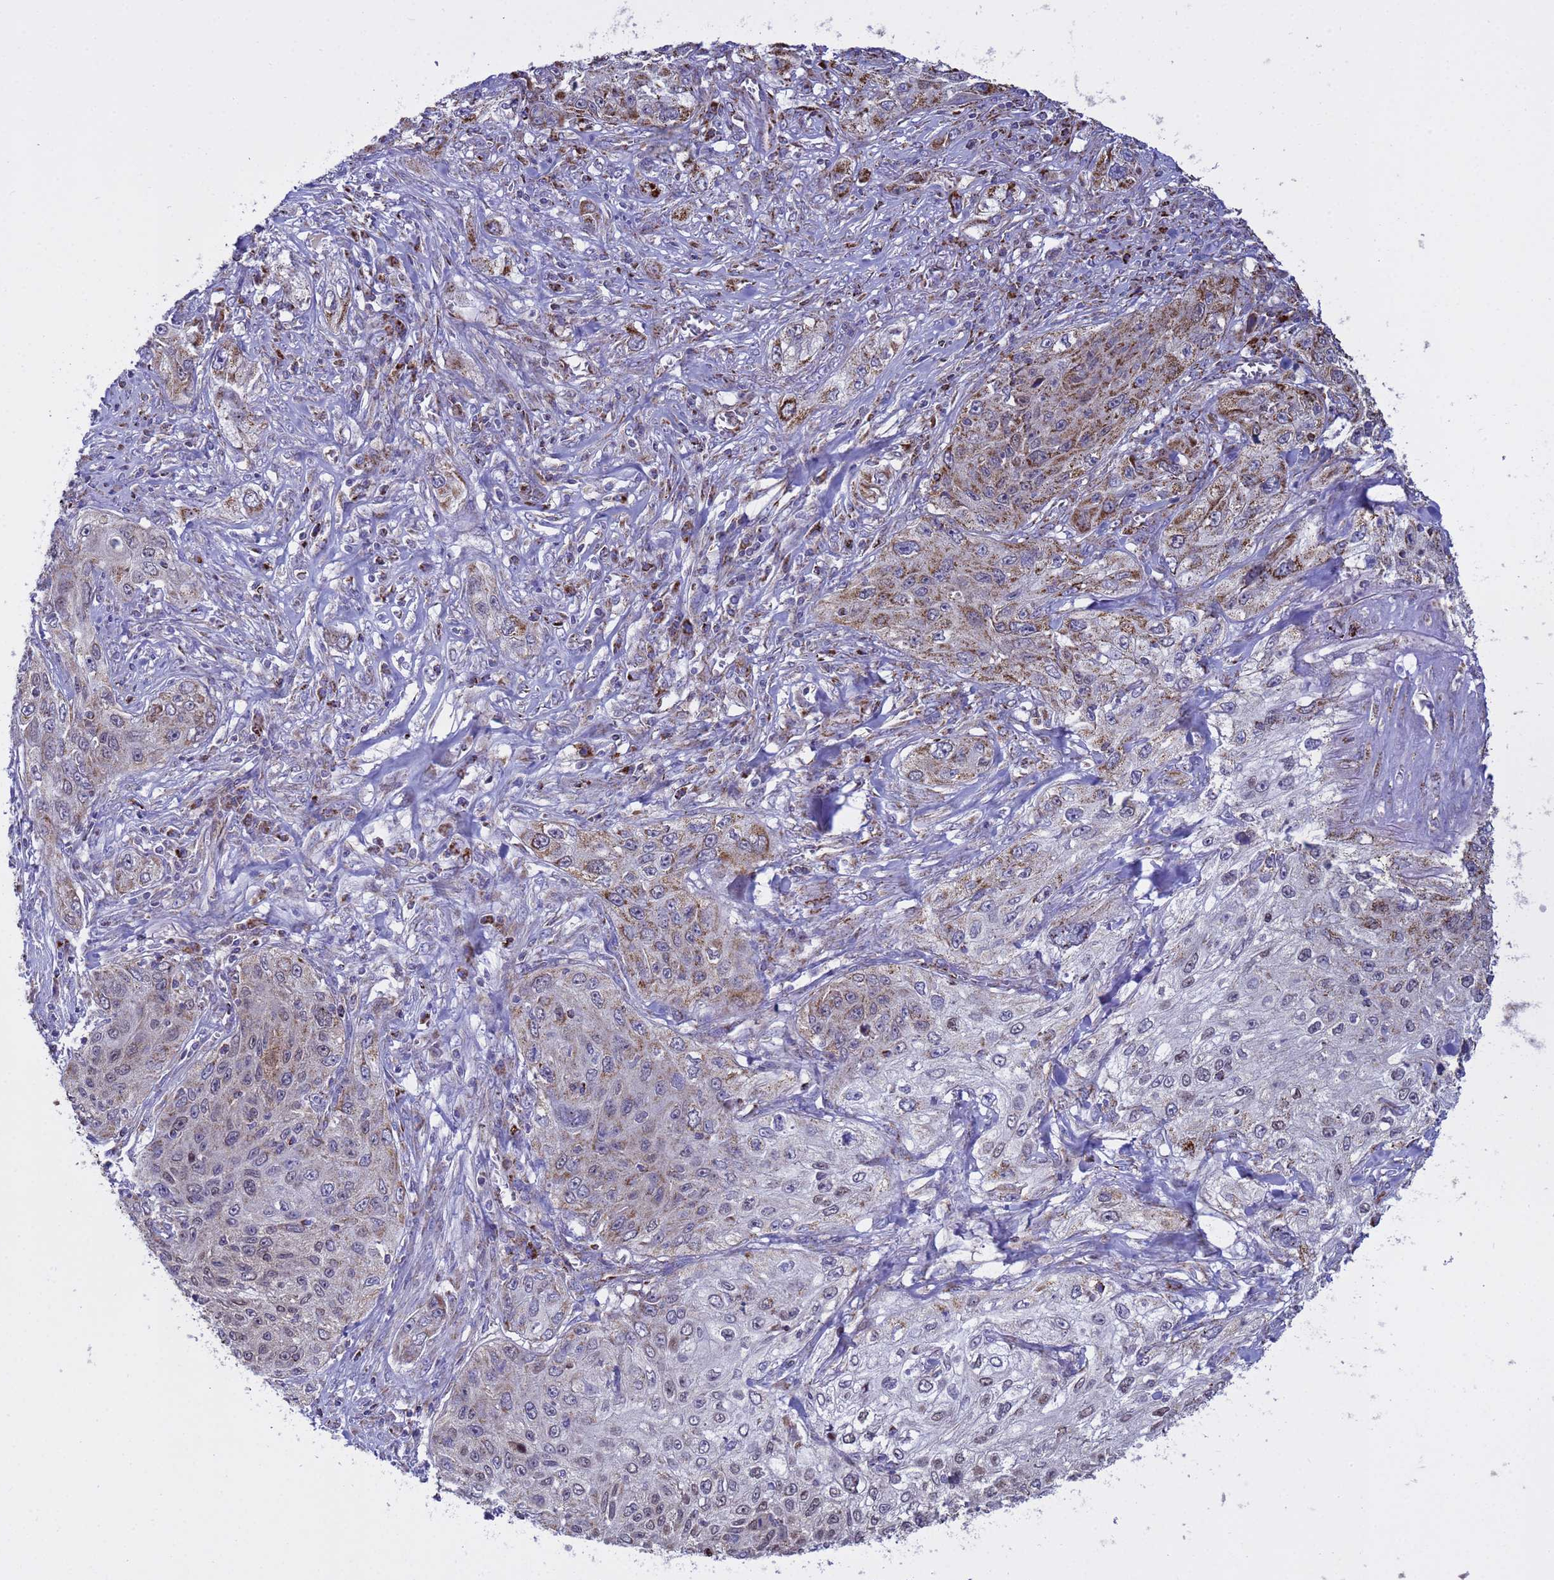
{"staining": {"intensity": "moderate", "quantity": "25%-75%", "location": "cytoplasmic/membranous,nuclear"}, "tissue": "lung cancer", "cell_type": "Tumor cells", "image_type": "cancer", "snomed": [{"axis": "morphology", "description": "Squamous cell carcinoma, NOS"}, {"axis": "topography", "description": "Lung"}], "caption": "IHC micrograph of squamous cell carcinoma (lung) stained for a protein (brown), which exhibits medium levels of moderate cytoplasmic/membranous and nuclear expression in approximately 25%-75% of tumor cells.", "gene": "TUBGCP3", "patient": {"sex": "female", "age": 69}}